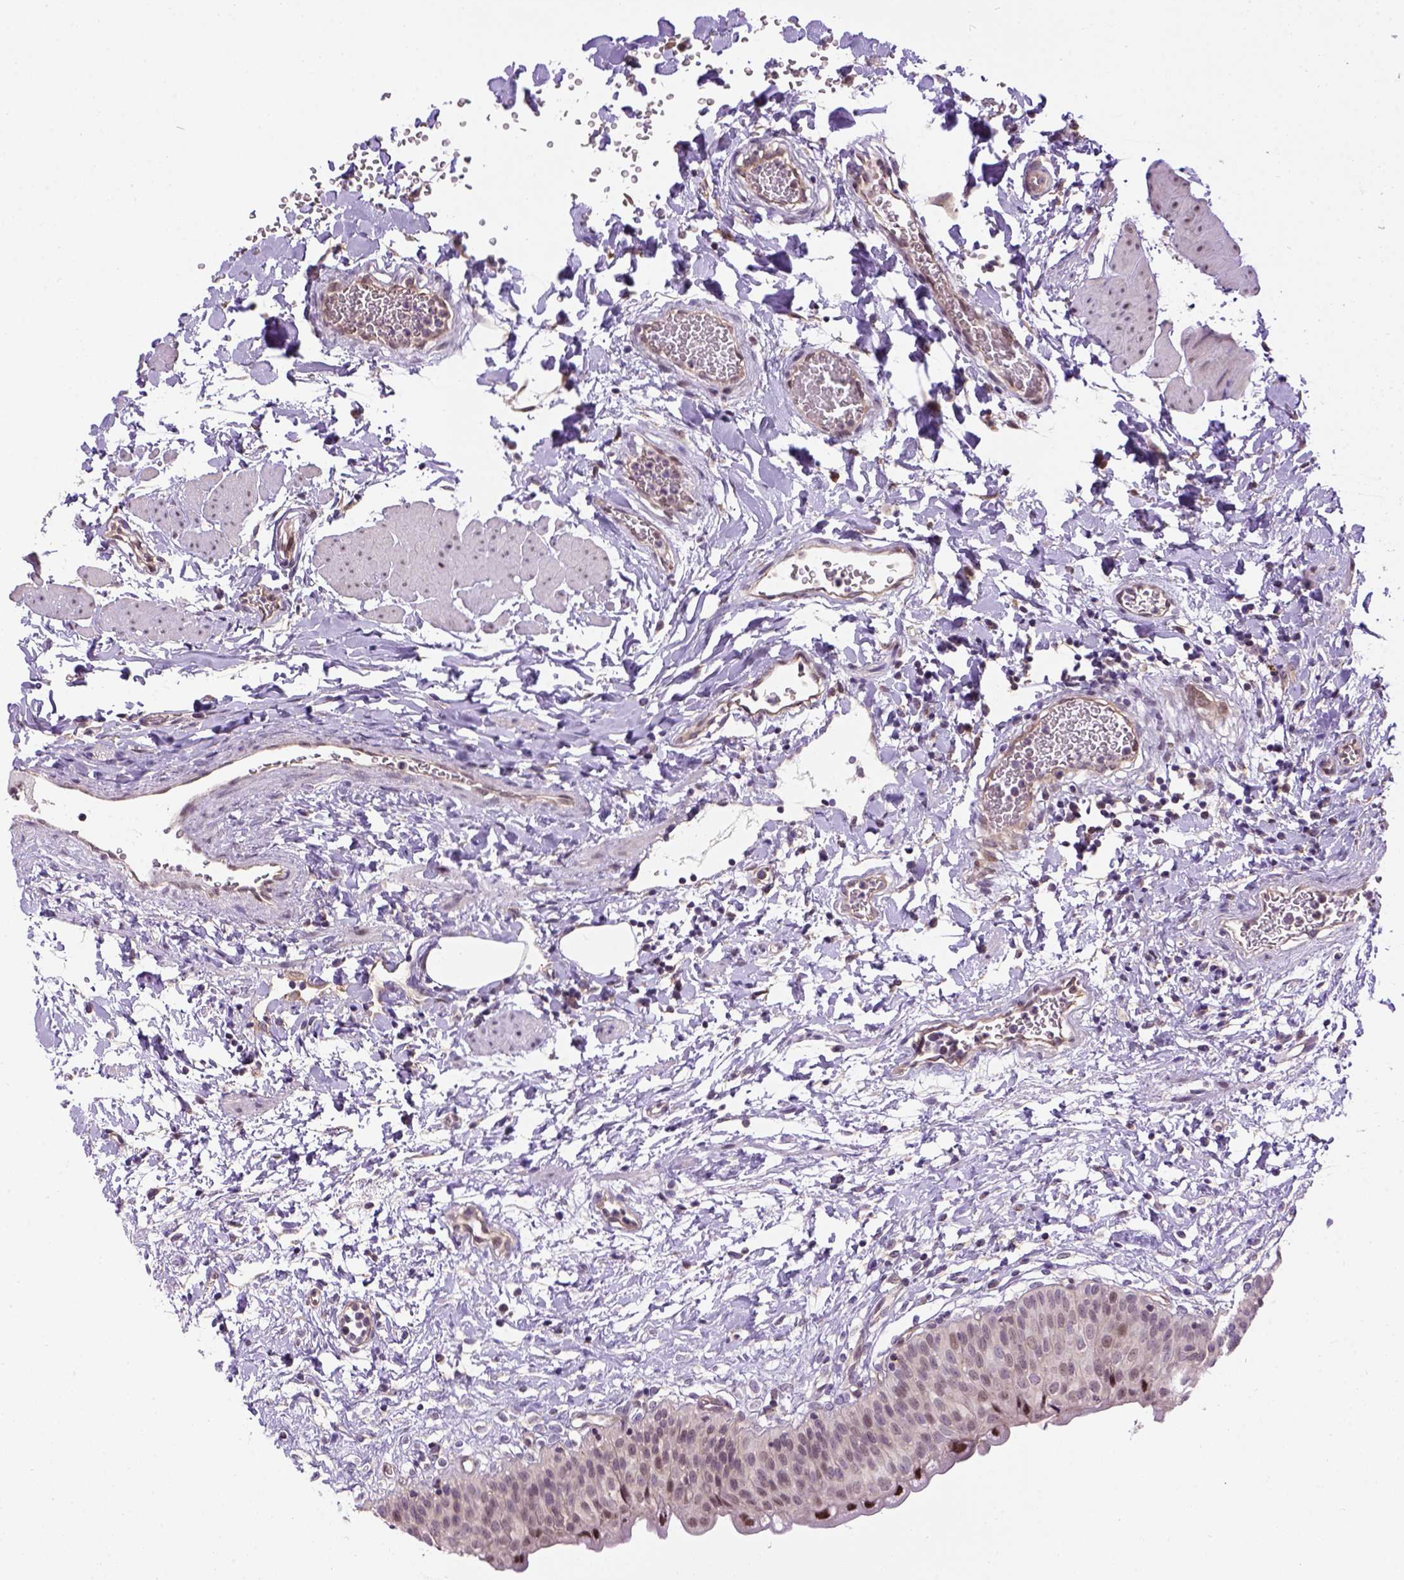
{"staining": {"intensity": "weak", "quantity": ">75%", "location": "cytoplasmic/membranous,nuclear"}, "tissue": "urinary bladder", "cell_type": "Urothelial cells", "image_type": "normal", "snomed": [{"axis": "morphology", "description": "Normal tissue, NOS"}, {"axis": "topography", "description": "Urinary bladder"}], "caption": "Protein staining exhibits weak cytoplasmic/membranous,nuclear expression in approximately >75% of urothelial cells in normal urinary bladder. The staining is performed using DAB (3,3'-diaminobenzidine) brown chromogen to label protein expression. The nuclei are counter-stained blue using hematoxylin.", "gene": "KAZN", "patient": {"sex": "male", "age": 55}}